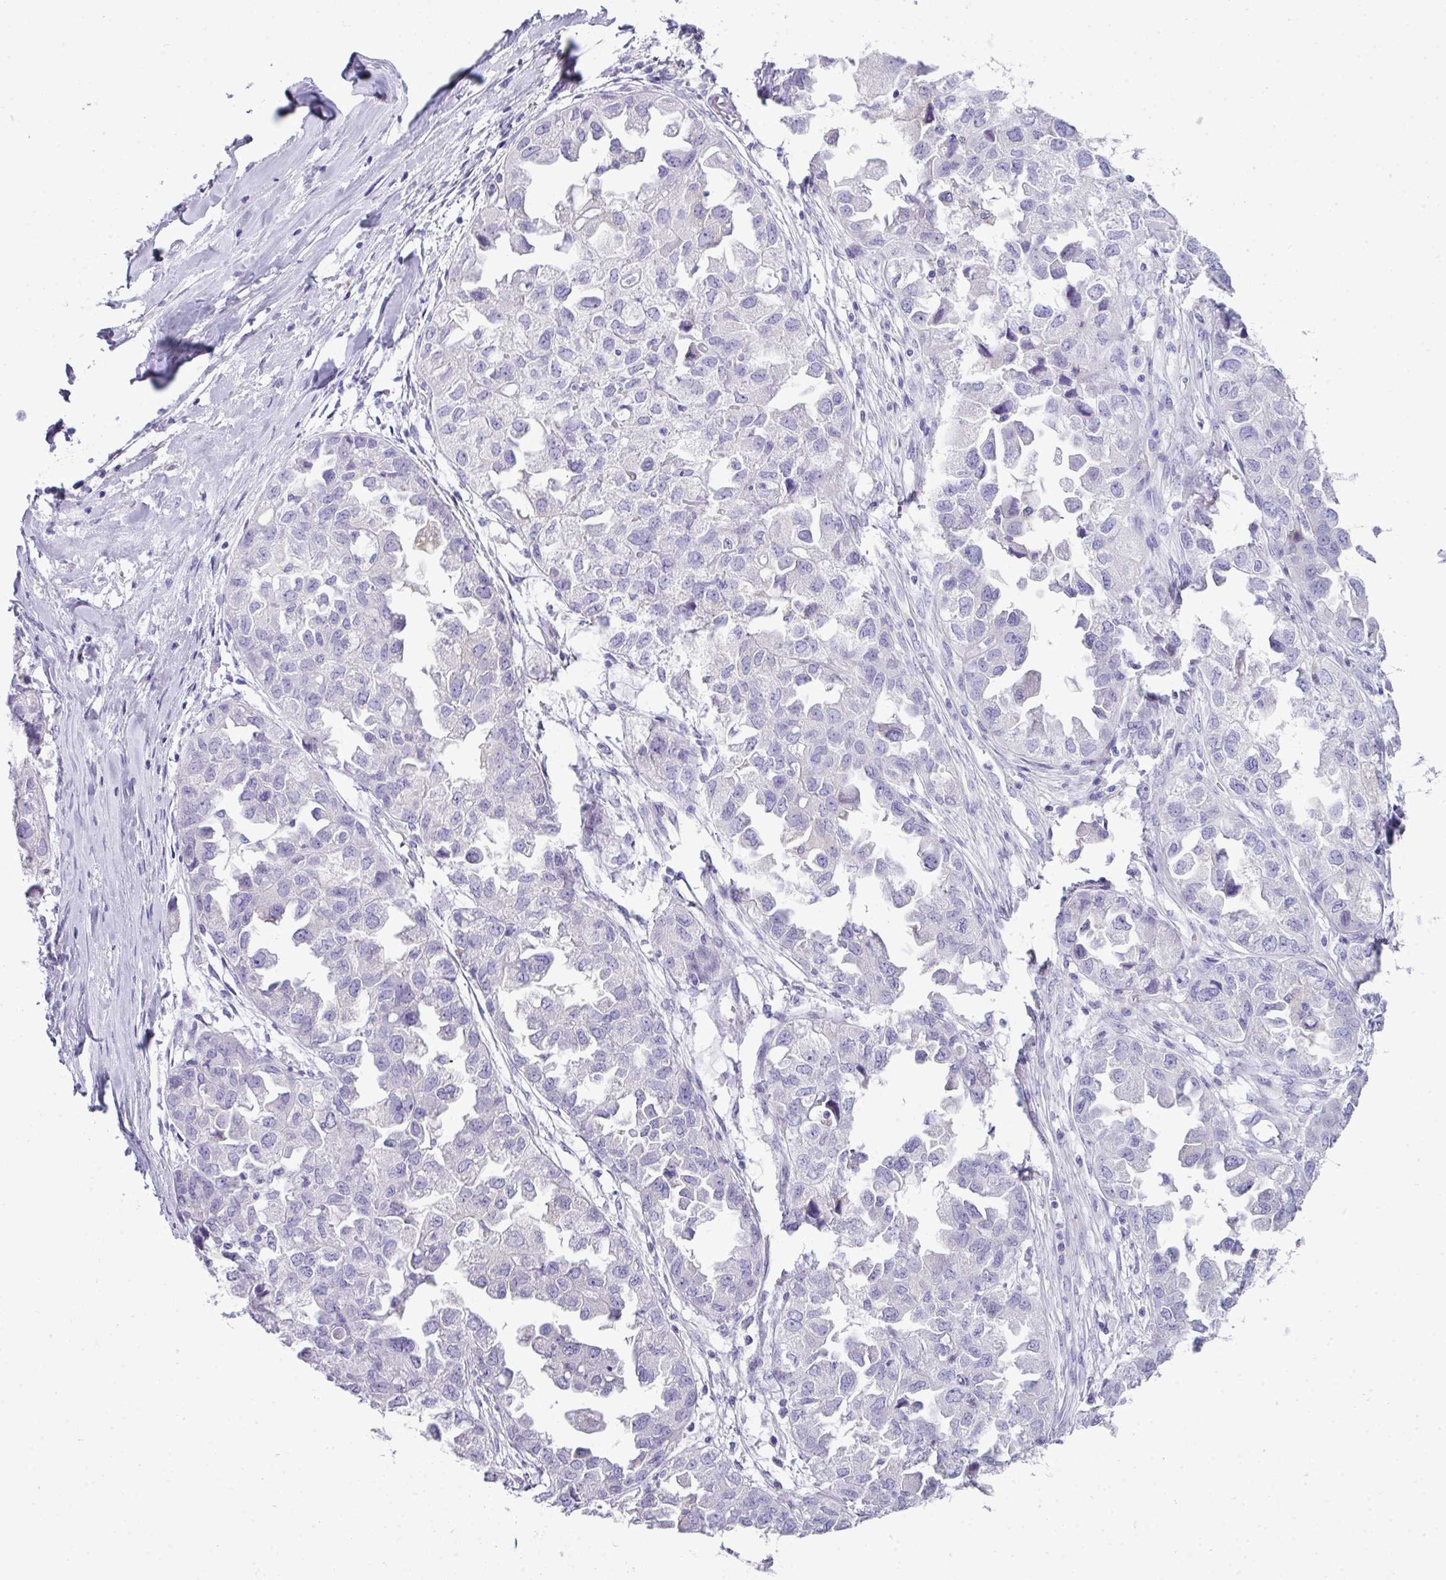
{"staining": {"intensity": "negative", "quantity": "none", "location": "none"}, "tissue": "ovarian cancer", "cell_type": "Tumor cells", "image_type": "cancer", "snomed": [{"axis": "morphology", "description": "Cystadenocarcinoma, serous, NOS"}, {"axis": "topography", "description": "Ovary"}], "caption": "This is an IHC micrograph of ovarian cancer (serous cystadenocarcinoma). There is no expression in tumor cells.", "gene": "ABCC5", "patient": {"sex": "female", "age": 84}}